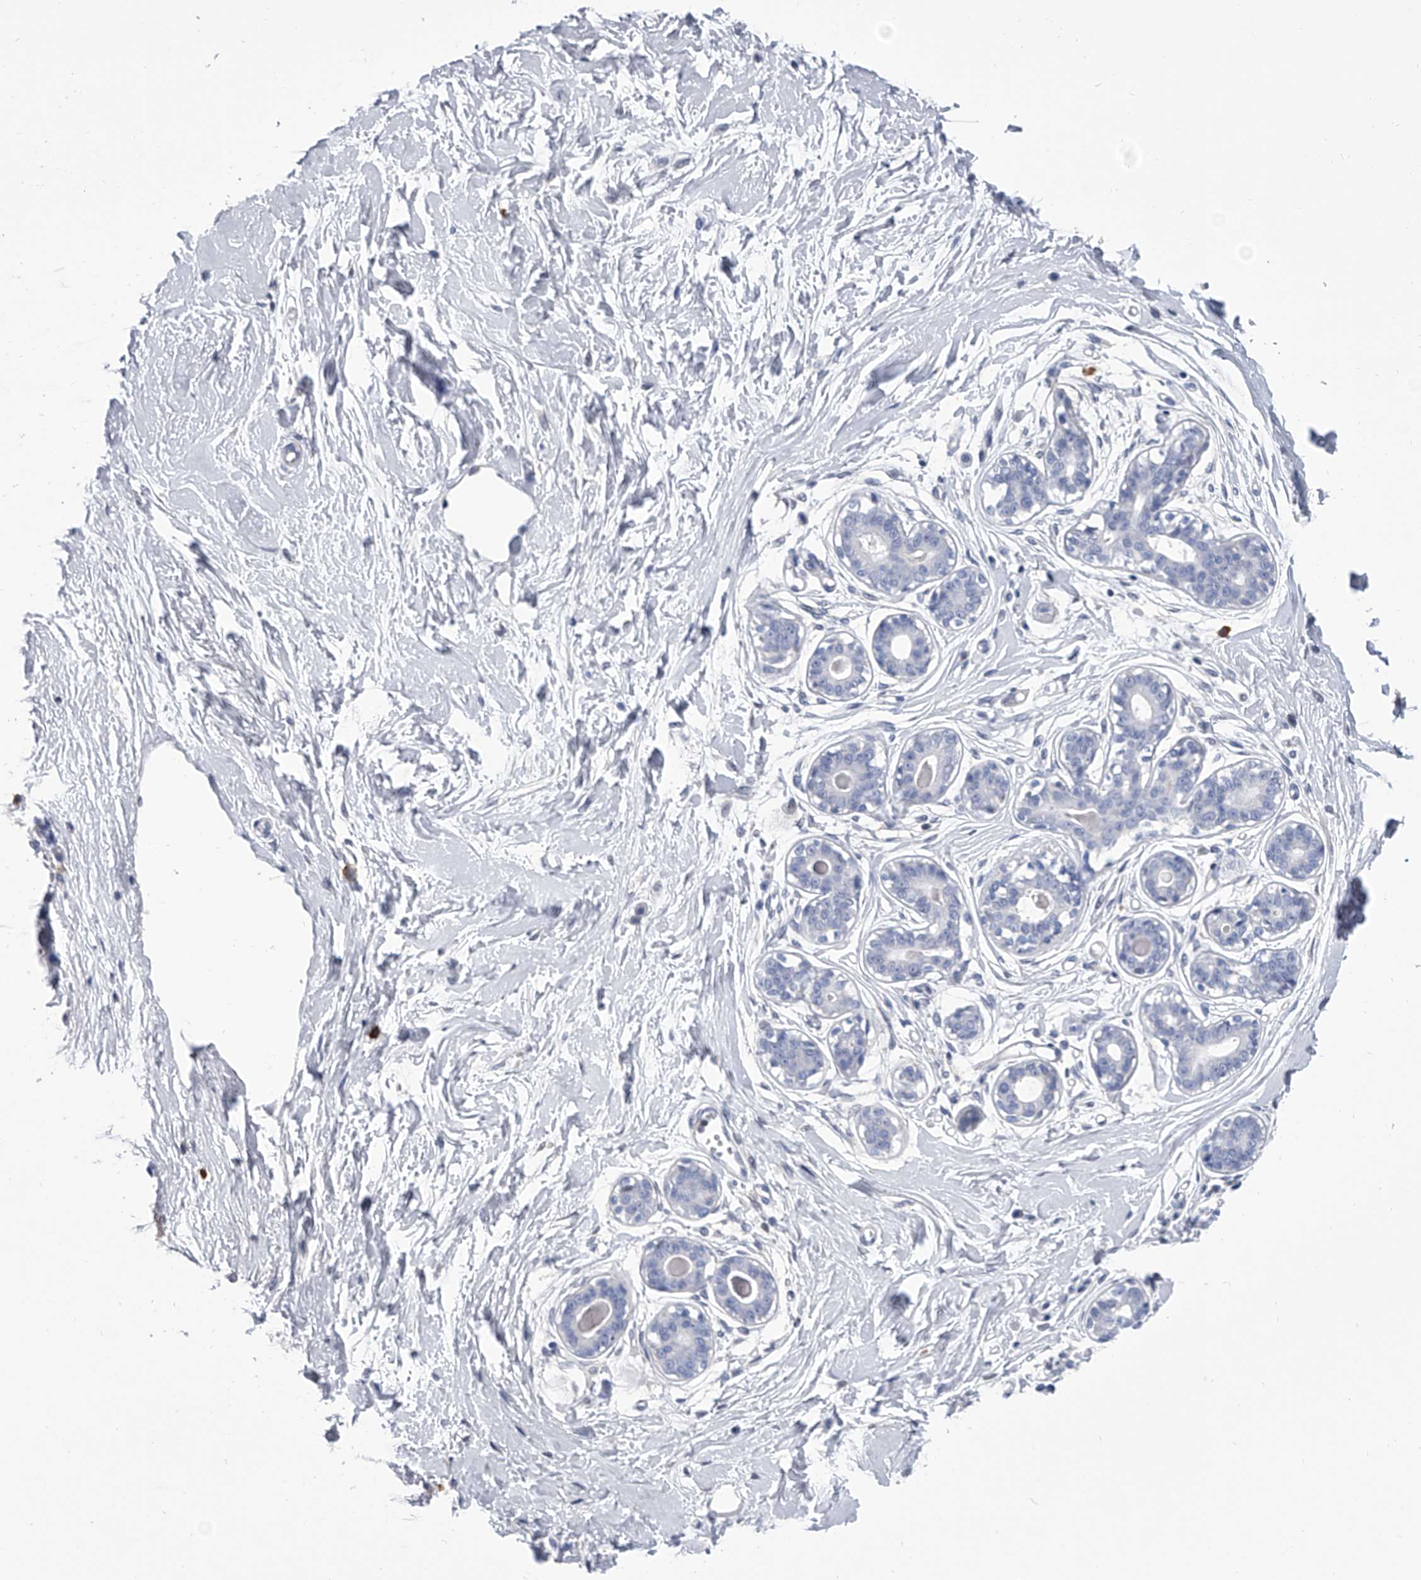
{"staining": {"intensity": "negative", "quantity": "none", "location": "none"}, "tissue": "breast", "cell_type": "Adipocytes", "image_type": "normal", "snomed": [{"axis": "morphology", "description": "Normal tissue, NOS"}, {"axis": "topography", "description": "Breast"}], "caption": "A high-resolution micrograph shows IHC staining of normal breast, which demonstrates no significant expression in adipocytes. (DAB (3,3'-diaminobenzidine) immunohistochemistry (IHC), high magnification).", "gene": "SERPINB9", "patient": {"sex": "female", "age": 45}}